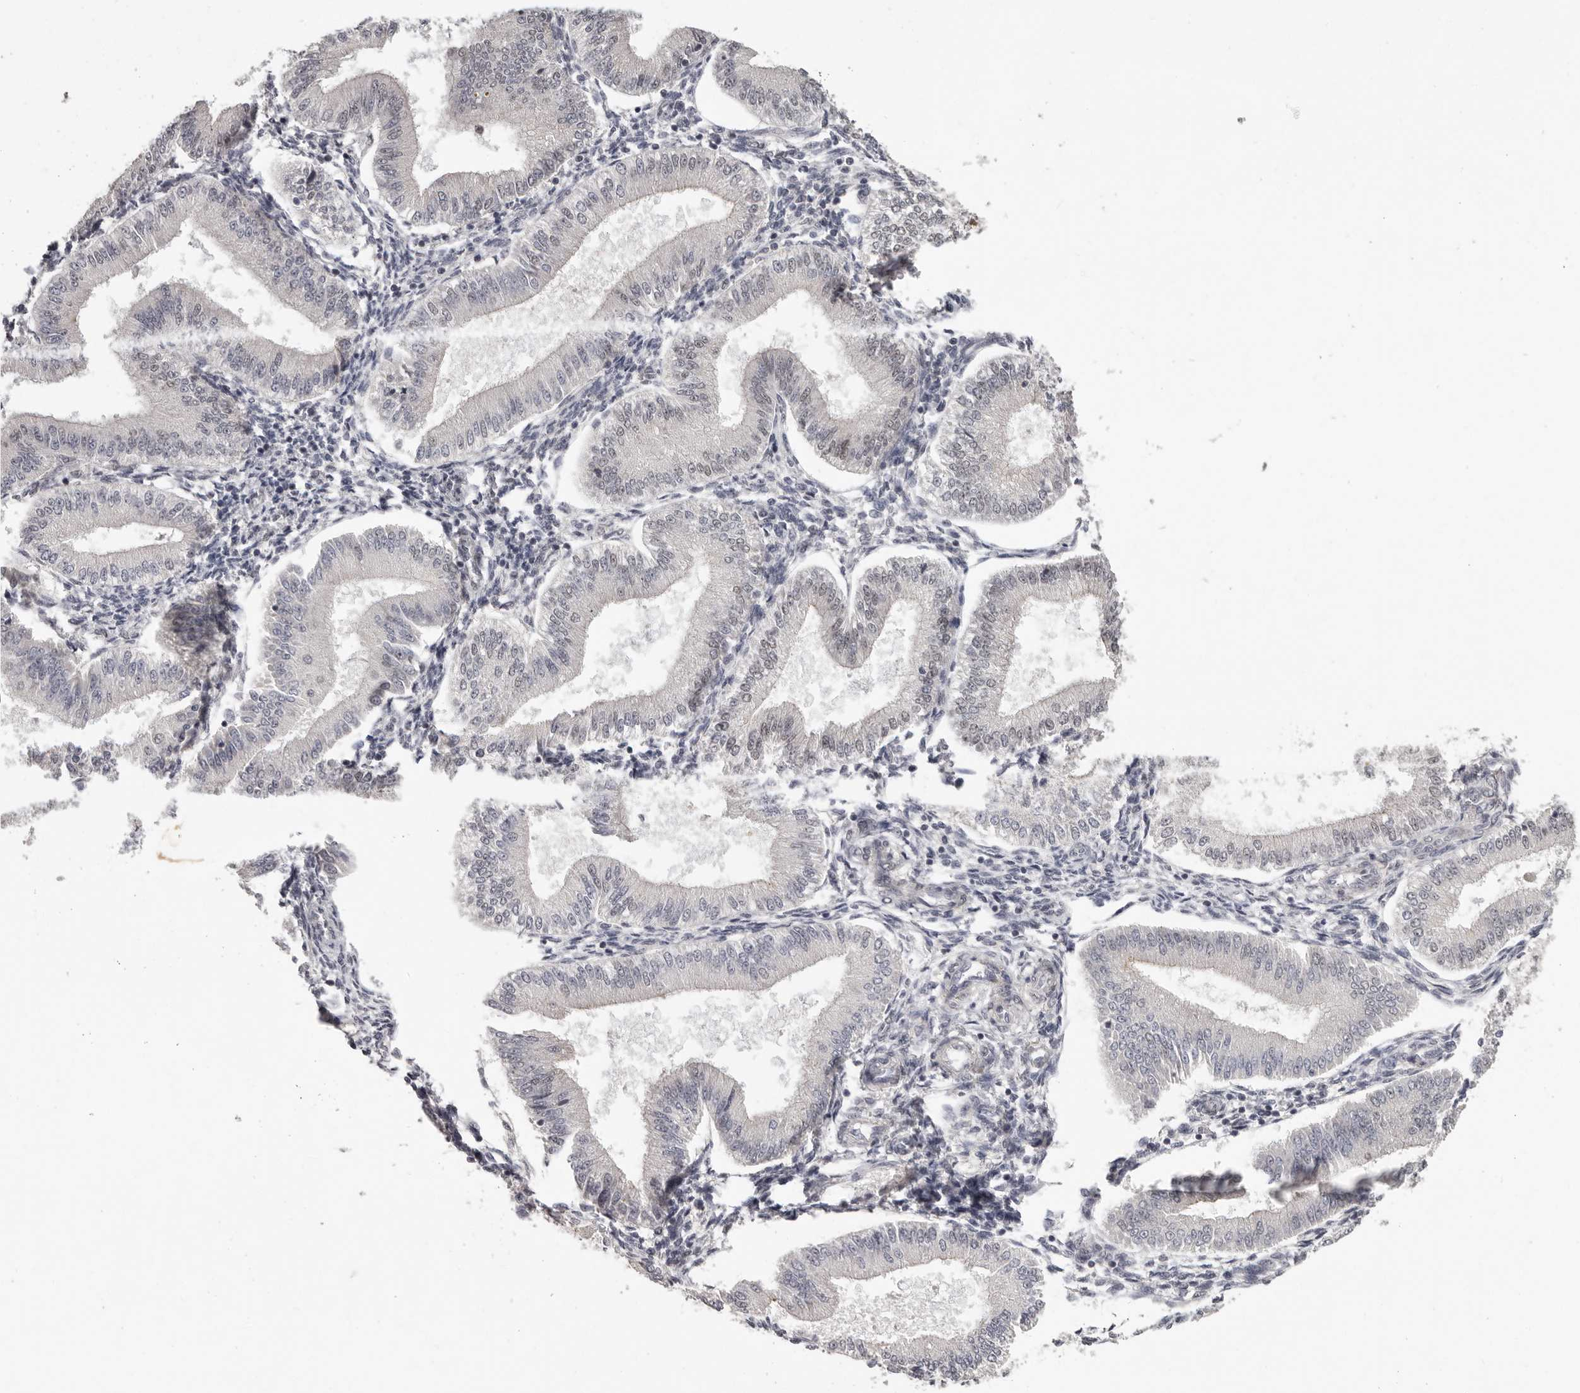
{"staining": {"intensity": "negative", "quantity": "none", "location": "none"}, "tissue": "endometrium", "cell_type": "Cells in endometrial stroma", "image_type": "normal", "snomed": [{"axis": "morphology", "description": "Normal tissue, NOS"}, {"axis": "topography", "description": "Endometrium"}], "caption": "This is an IHC photomicrograph of benign endometrium. There is no staining in cells in endometrial stroma.", "gene": "SRCAP", "patient": {"sex": "female", "age": 39}}